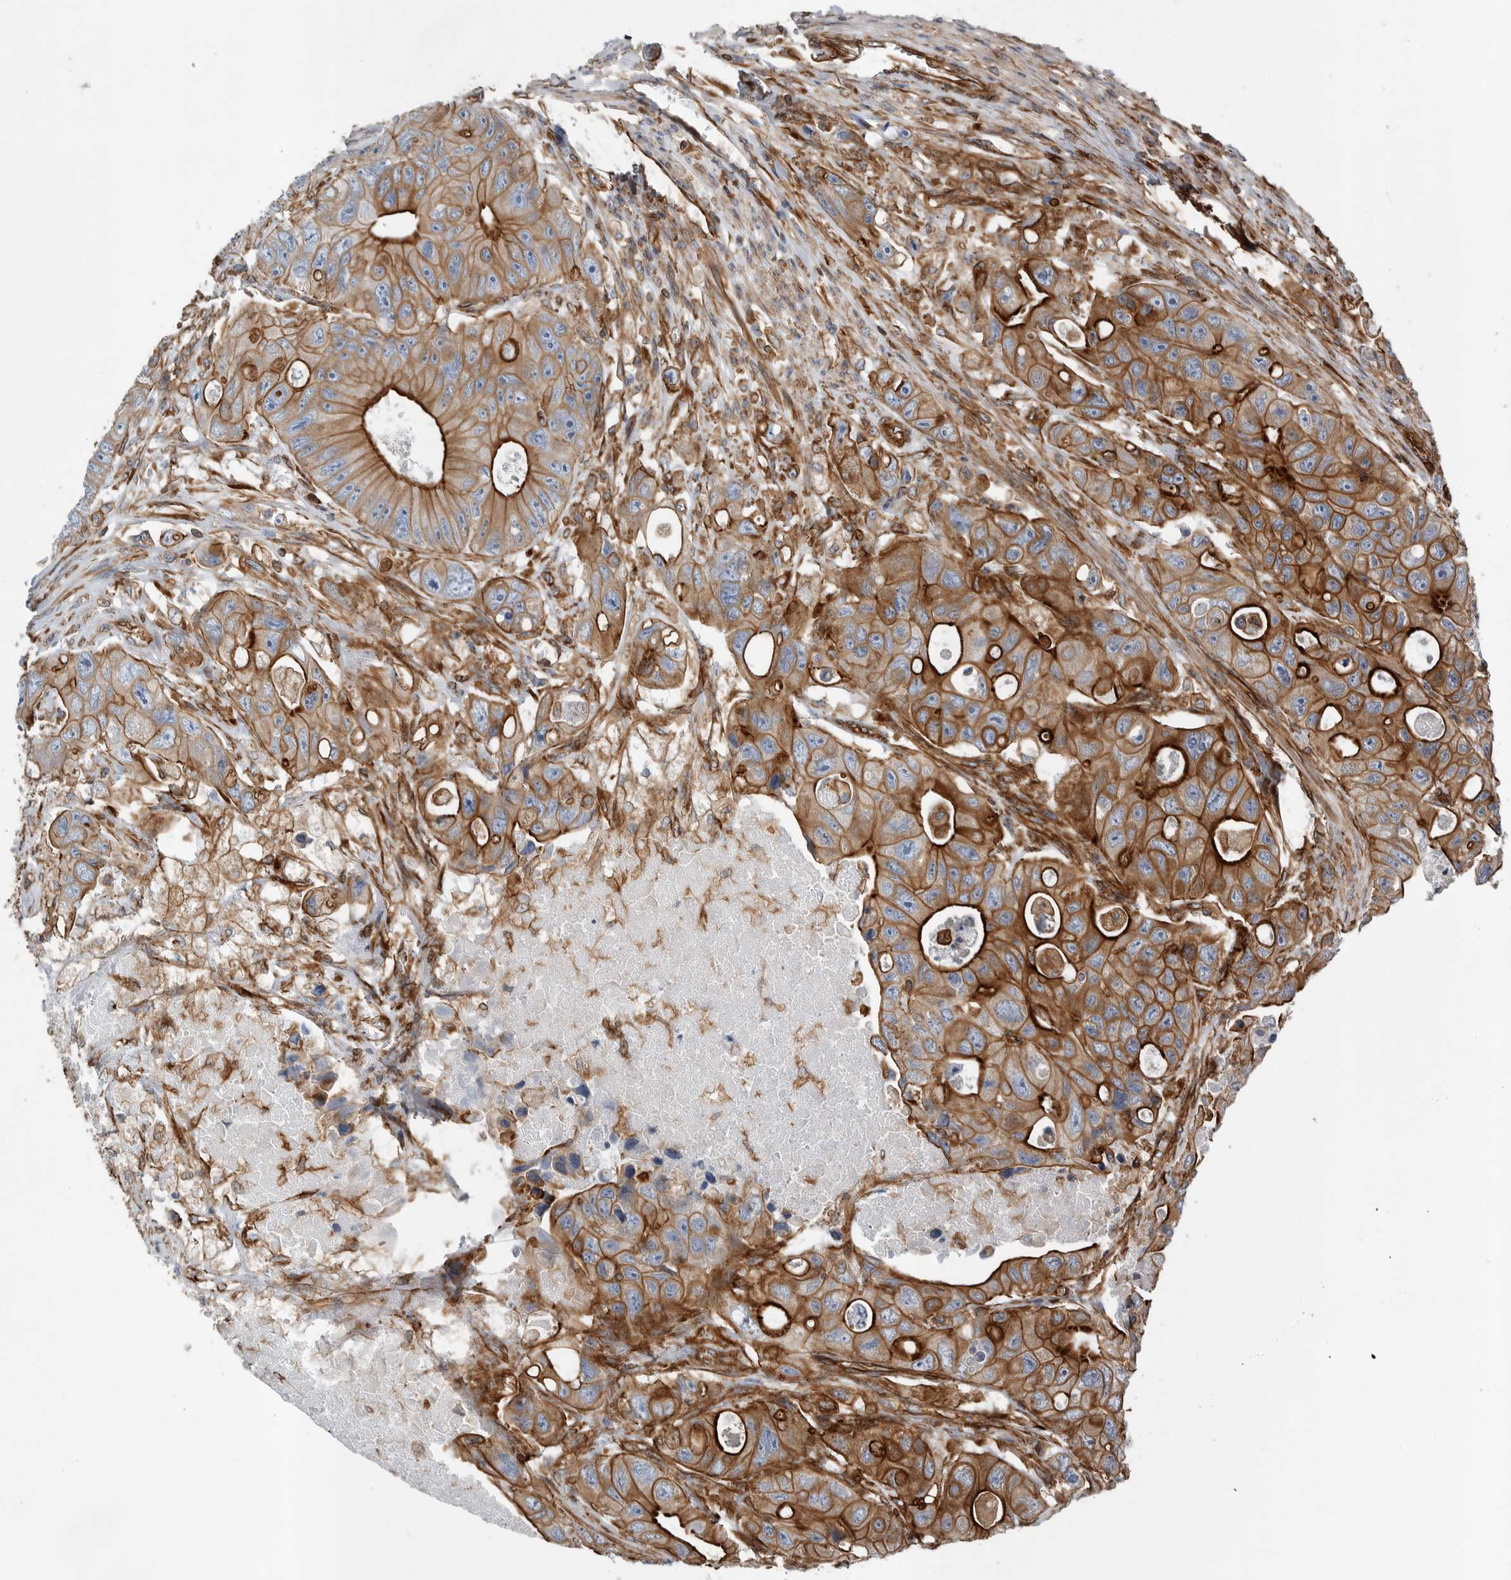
{"staining": {"intensity": "strong", "quantity": ">75%", "location": "cytoplasmic/membranous"}, "tissue": "colorectal cancer", "cell_type": "Tumor cells", "image_type": "cancer", "snomed": [{"axis": "morphology", "description": "Adenocarcinoma, NOS"}, {"axis": "topography", "description": "Colon"}], "caption": "Colorectal cancer stained with a protein marker displays strong staining in tumor cells.", "gene": "PLEC", "patient": {"sex": "female", "age": 46}}